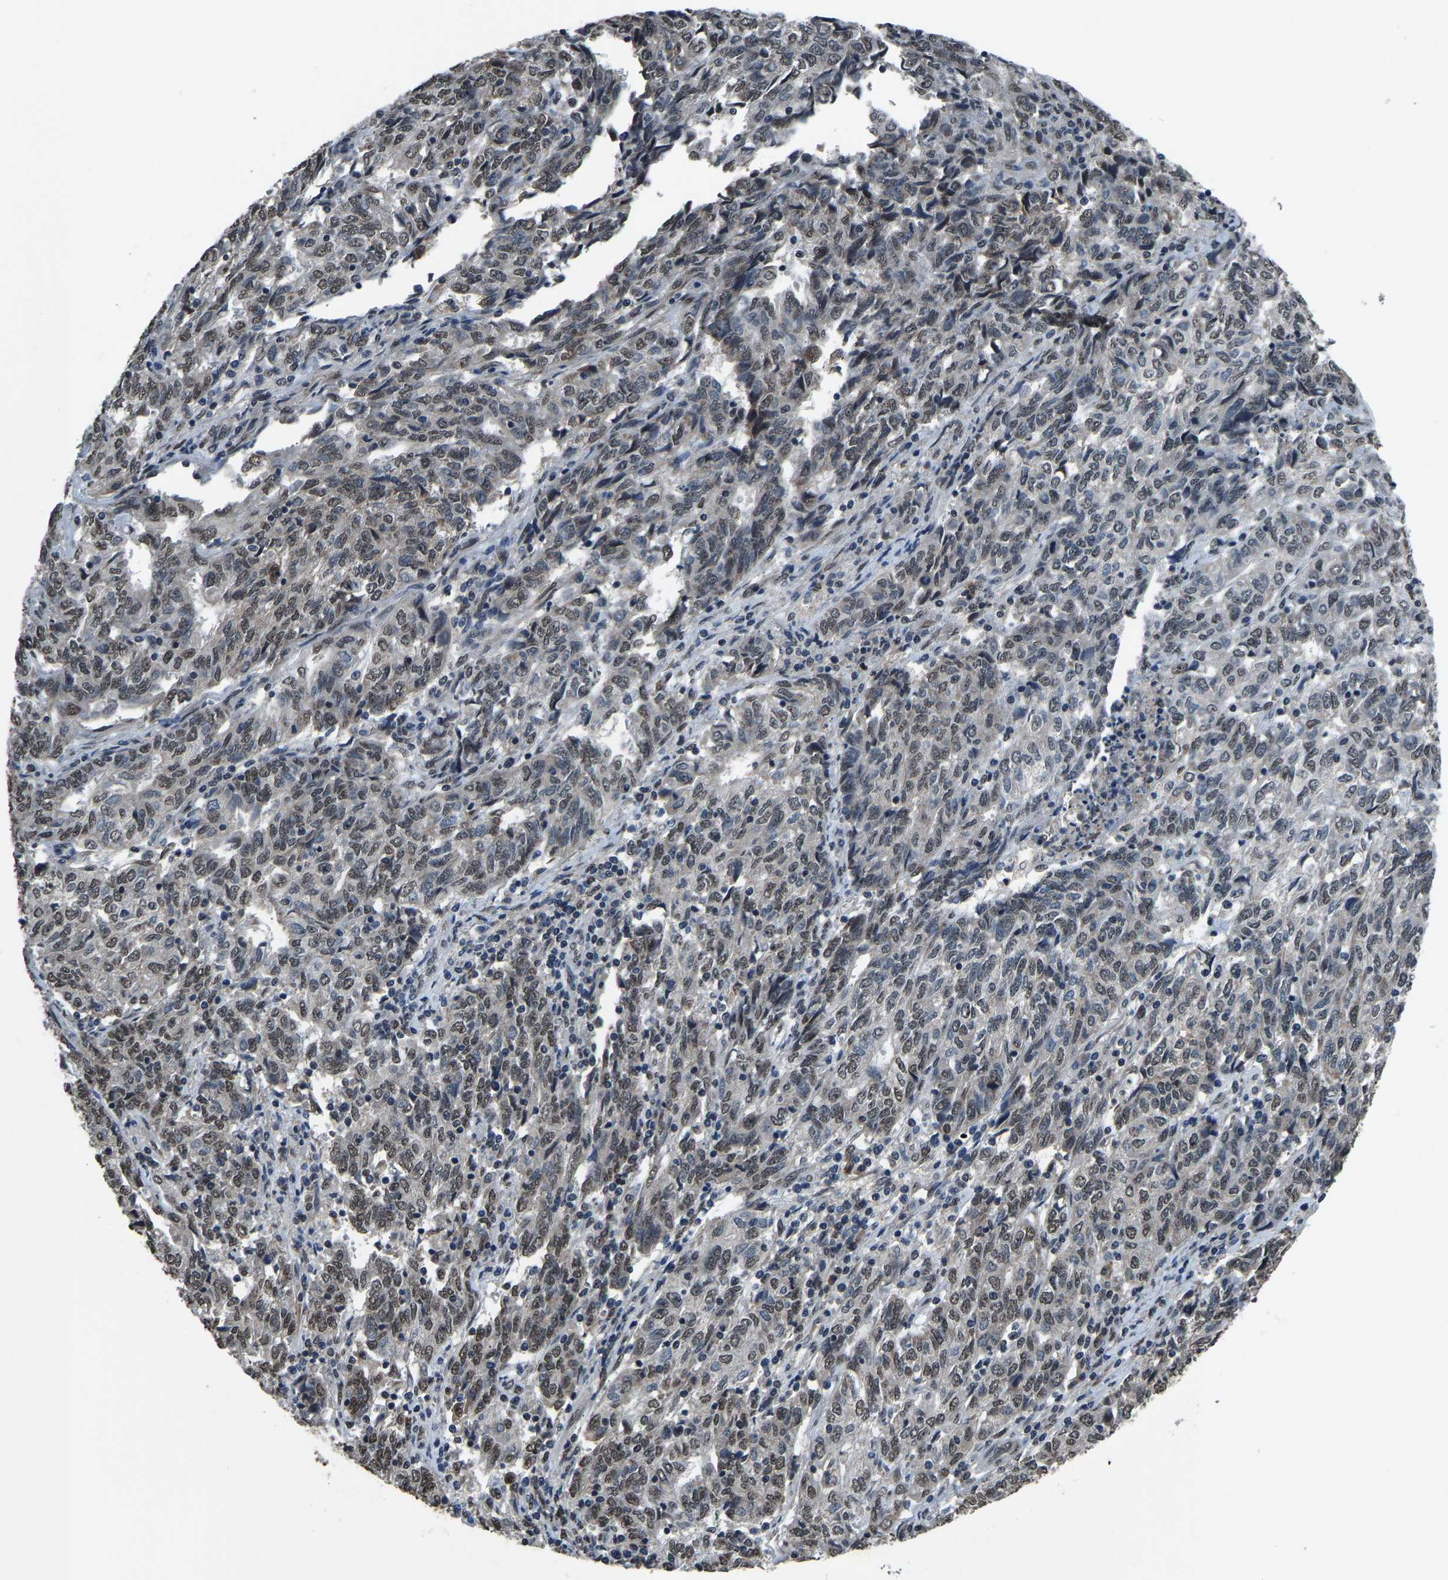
{"staining": {"intensity": "weak", "quantity": ">75%", "location": "nuclear"}, "tissue": "endometrial cancer", "cell_type": "Tumor cells", "image_type": "cancer", "snomed": [{"axis": "morphology", "description": "Adenocarcinoma, NOS"}, {"axis": "topography", "description": "Endometrium"}], "caption": "Immunohistochemical staining of endometrial adenocarcinoma demonstrates low levels of weak nuclear protein expression in about >75% of tumor cells.", "gene": "FOS", "patient": {"sex": "female", "age": 80}}